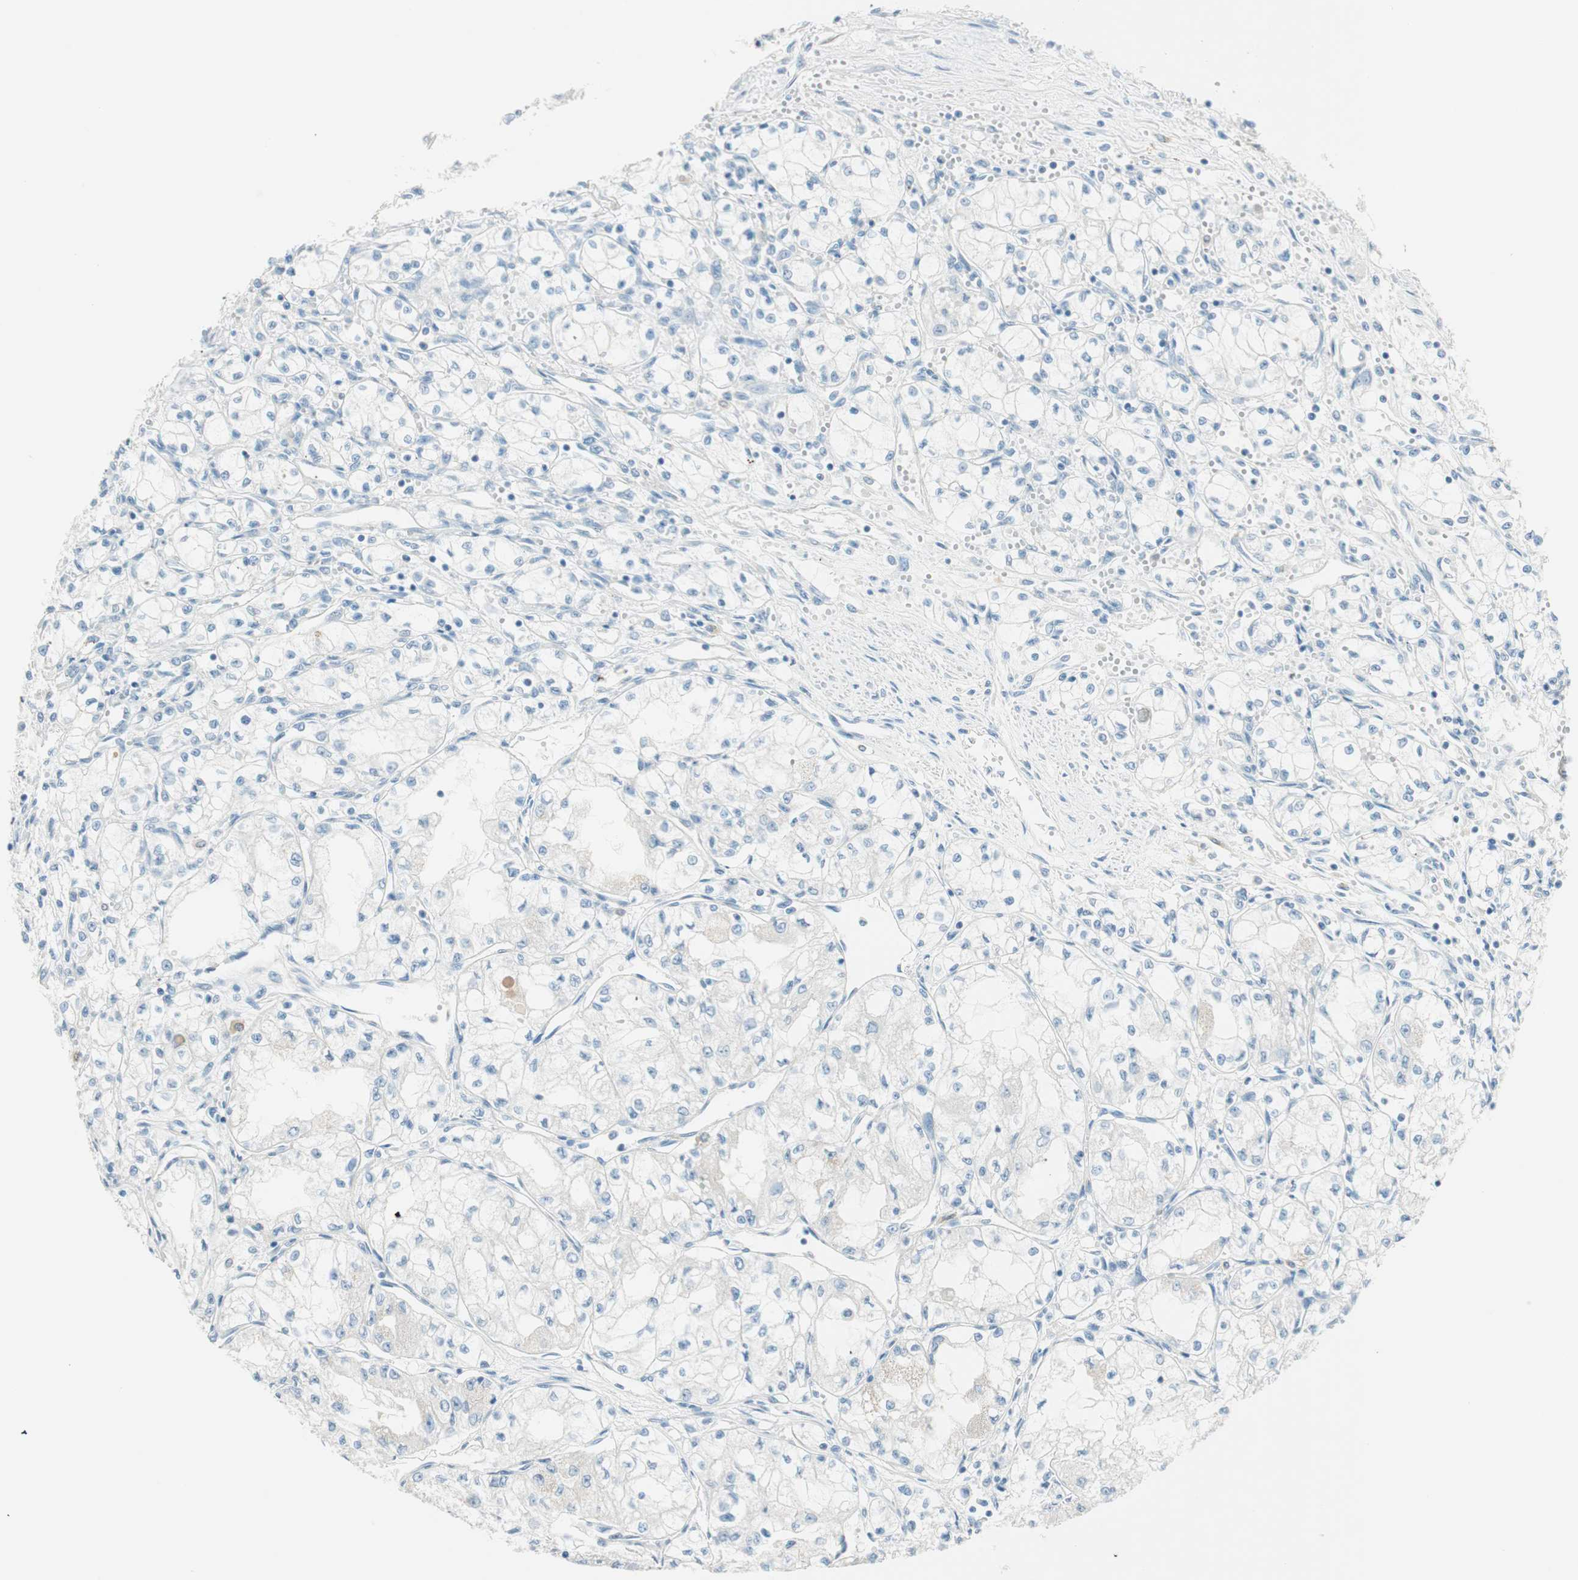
{"staining": {"intensity": "negative", "quantity": "none", "location": "none"}, "tissue": "renal cancer", "cell_type": "Tumor cells", "image_type": "cancer", "snomed": [{"axis": "morphology", "description": "Normal tissue, NOS"}, {"axis": "morphology", "description": "Adenocarcinoma, NOS"}, {"axis": "topography", "description": "Kidney"}], "caption": "Immunohistochemistry (IHC) photomicrograph of human renal adenocarcinoma stained for a protein (brown), which reveals no positivity in tumor cells. (Stains: DAB IHC with hematoxylin counter stain, Microscopy: brightfield microscopy at high magnification).", "gene": "HPGD", "patient": {"sex": "male", "age": 59}}